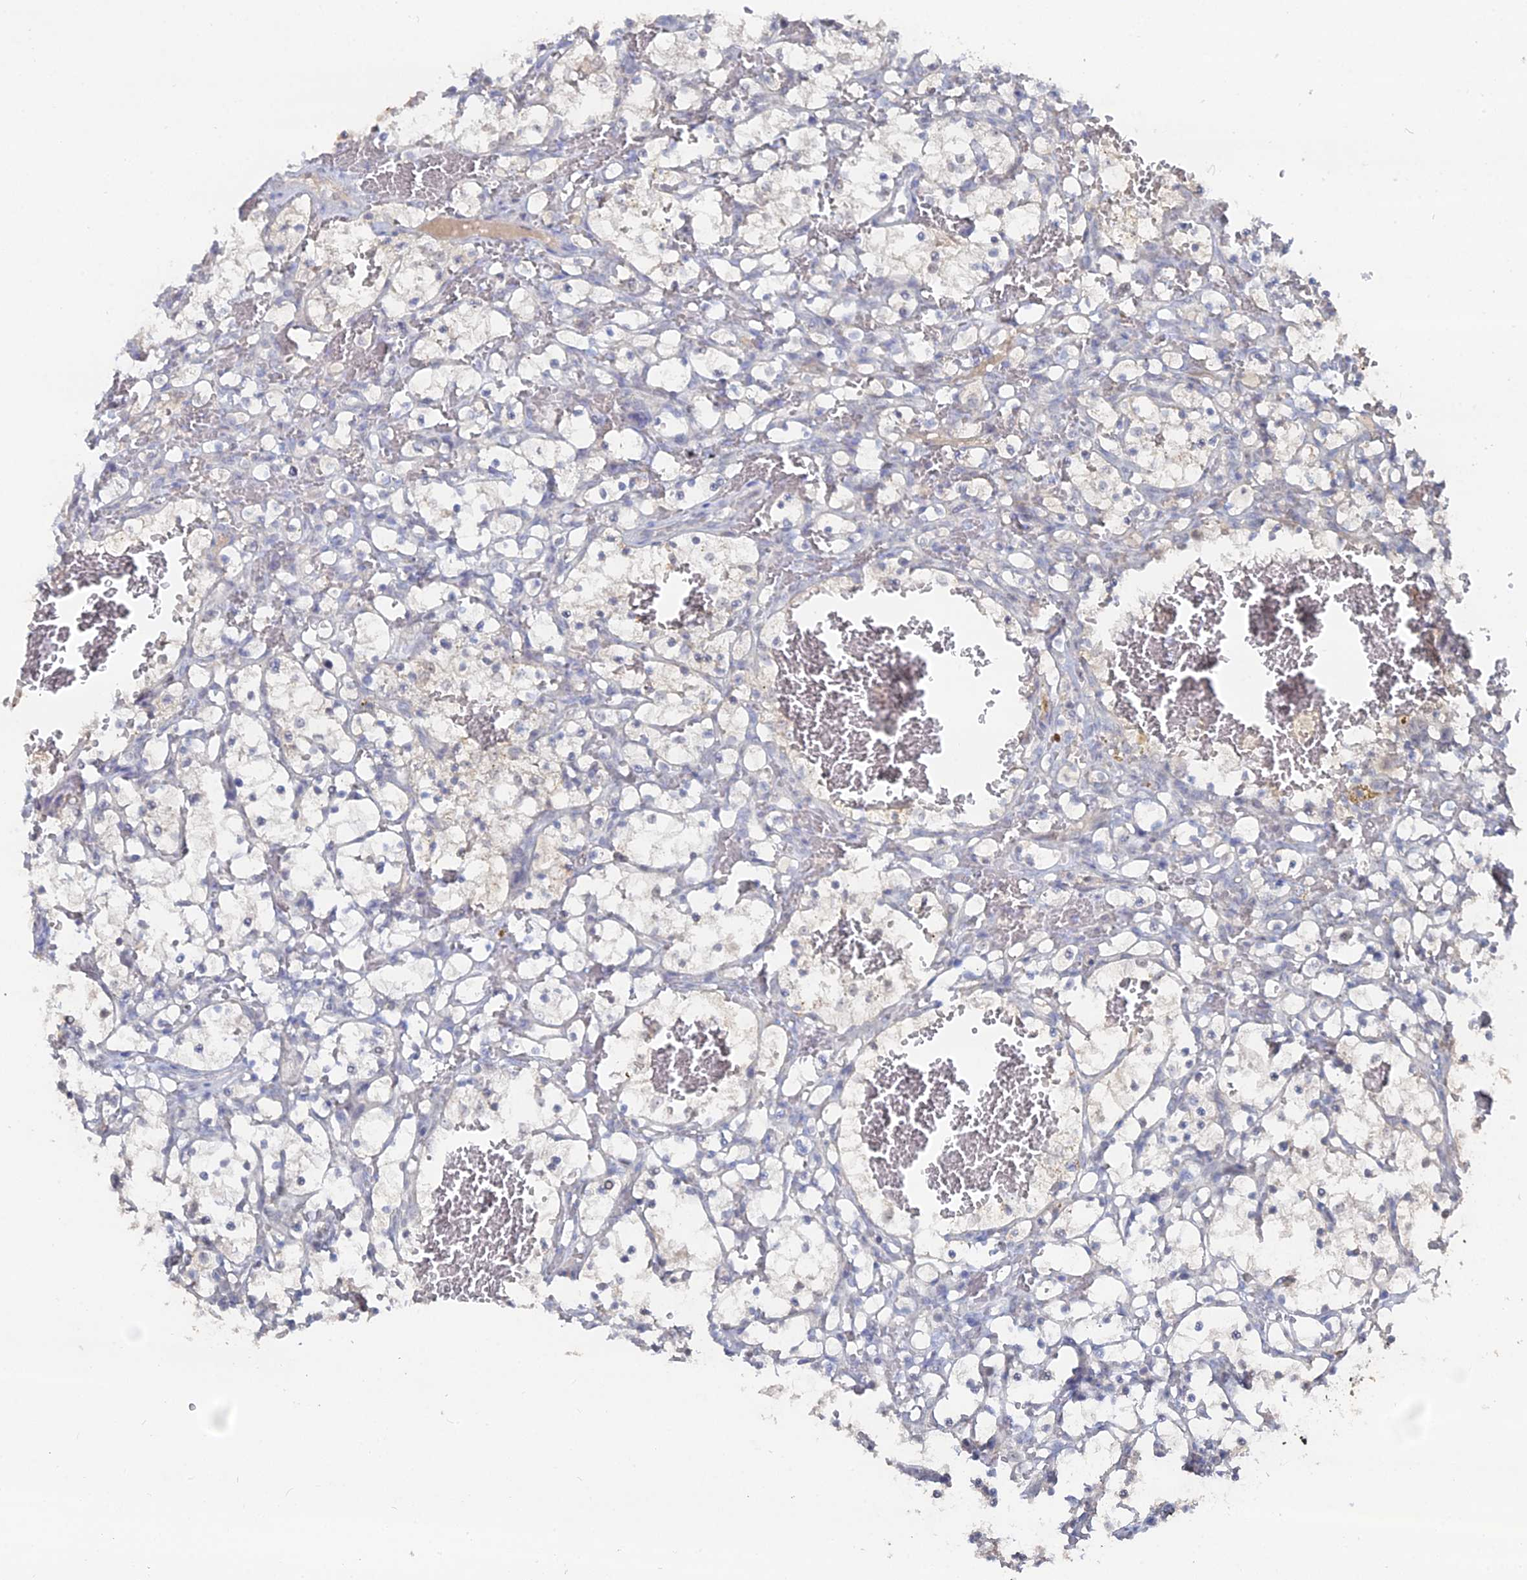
{"staining": {"intensity": "negative", "quantity": "none", "location": "none"}, "tissue": "renal cancer", "cell_type": "Tumor cells", "image_type": "cancer", "snomed": [{"axis": "morphology", "description": "Adenocarcinoma, NOS"}, {"axis": "topography", "description": "Kidney"}], "caption": "Immunohistochemical staining of human renal cancer shows no significant positivity in tumor cells. Brightfield microscopy of immunohistochemistry stained with DAB (3,3'-diaminobenzidine) (brown) and hematoxylin (blue), captured at high magnification.", "gene": "THAP4", "patient": {"sex": "female", "age": 69}}